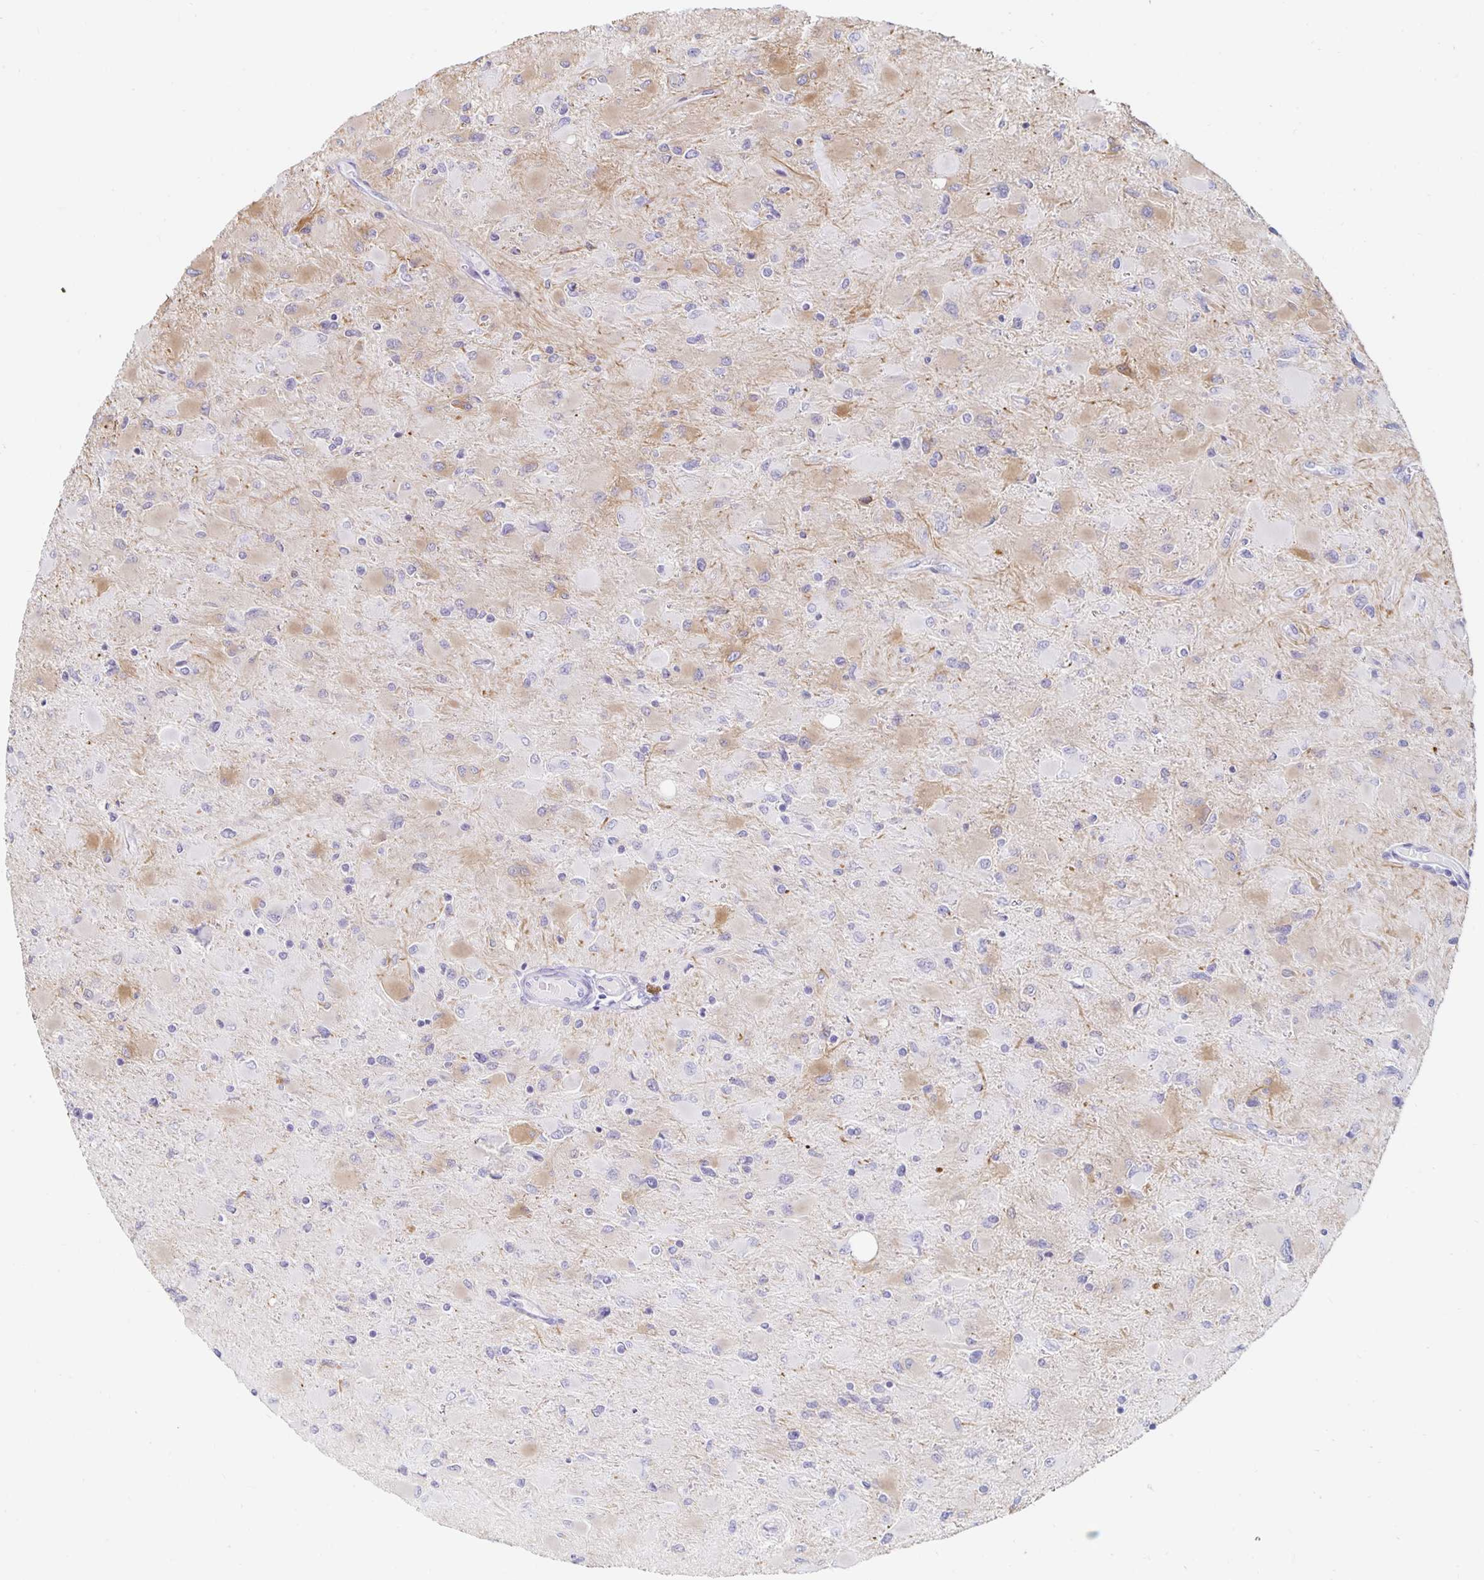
{"staining": {"intensity": "weak", "quantity": "<25%", "location": "cytoplasmic/membranous"}, "tissue": "glioma", "cell_type": "Tumor cells", "image_type": "cancer", "snomed": [{"axis": "morphology", "description": "Glioma, malignant, High grade"}, {"axis": "topography", "description": "Cerebral cortex"}], "caption": "DAB (3,3'-diaminobenzidine) immunohistochemical staining of glioma reveals no significant staining in tumor cells. The staining is performed using DAB (3,3'-diaminobenzidine) brown chromogen with nuclei counter-stained in using hematoxylin.", "gene": "KCNQ2", "patient": {"sex": "female", "age": 36}}